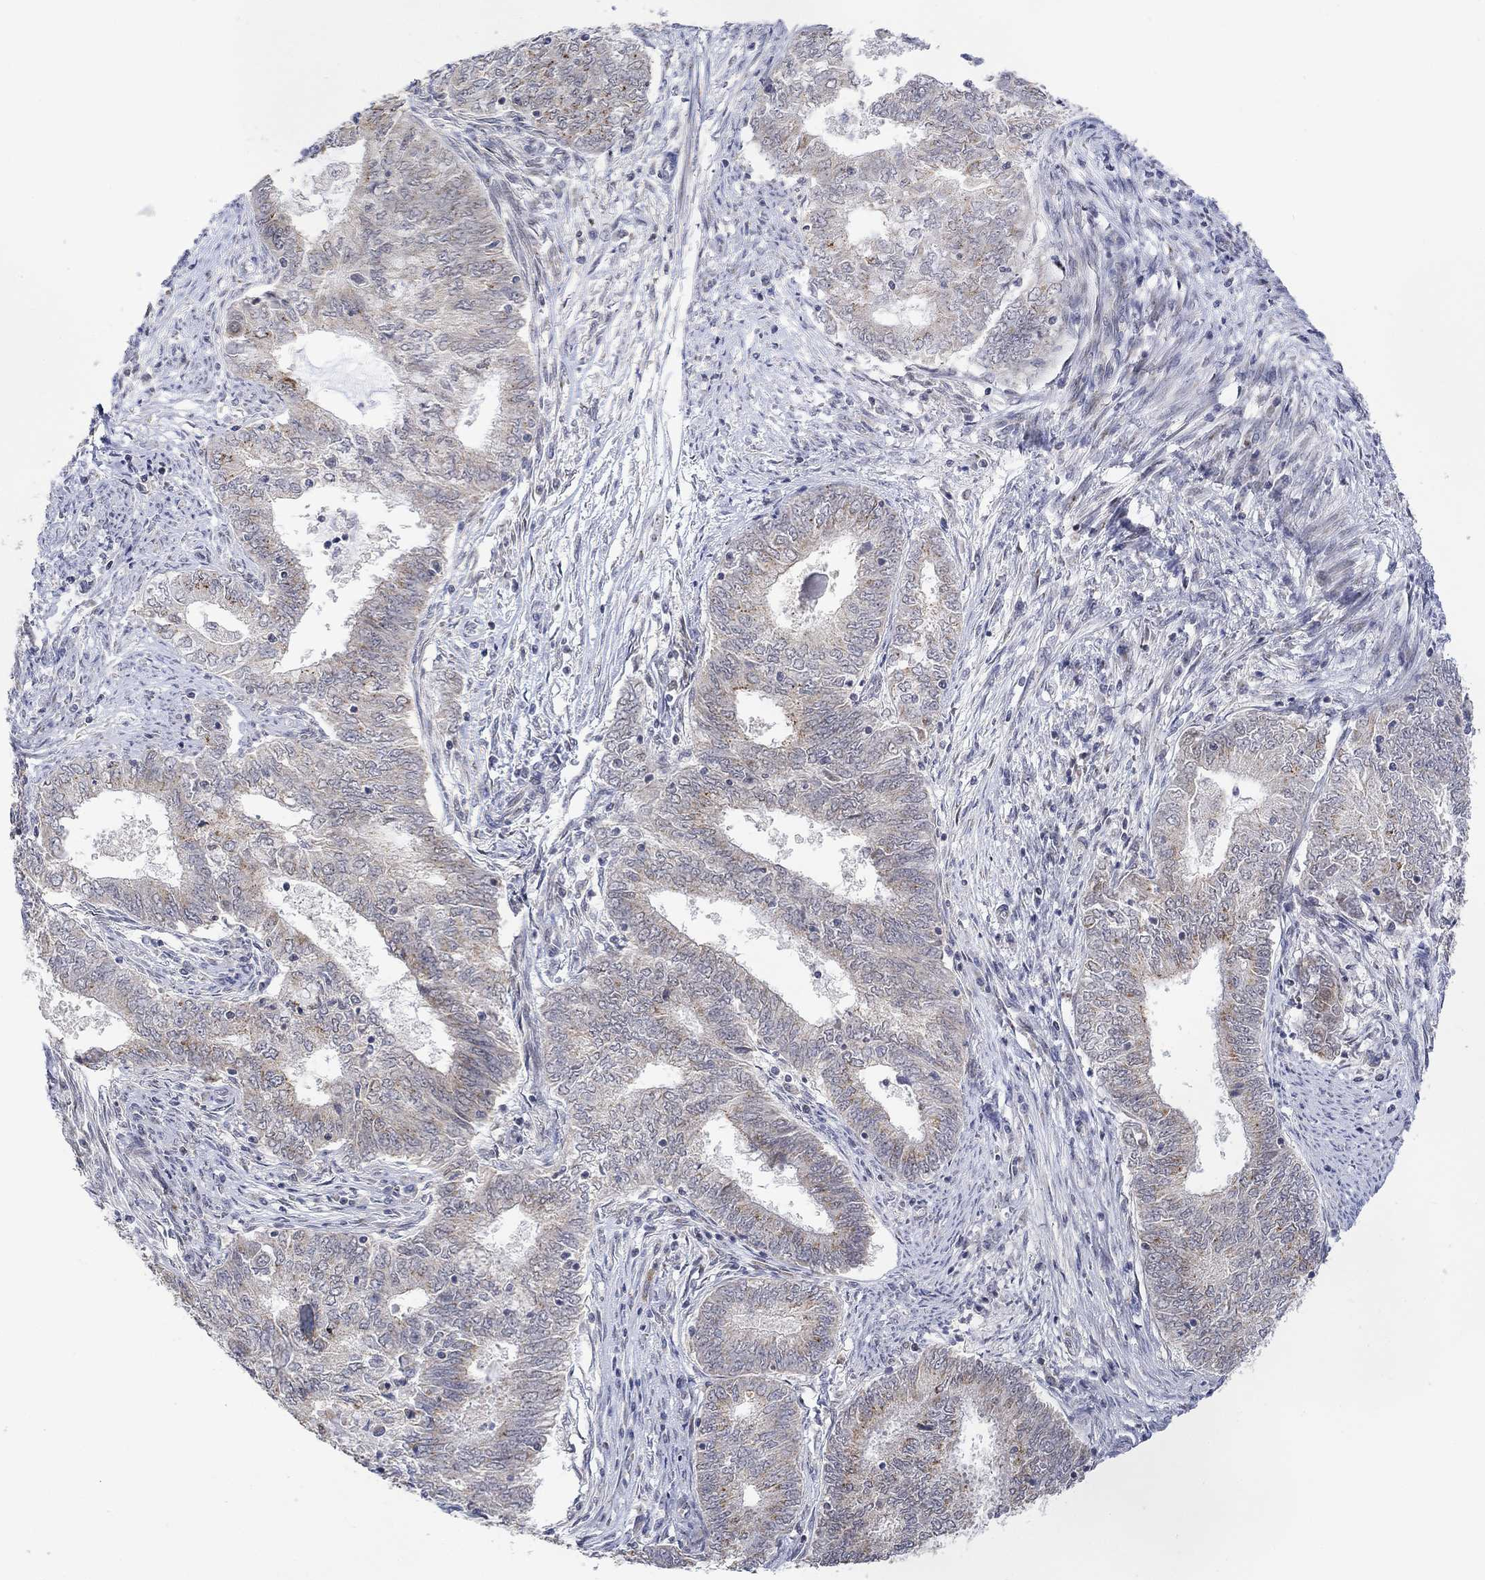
{"staining": {"intensity": "strong", "quantity": "<25%", "location": "cytoplasmic/membranous"}, "tissue": "endometrial cancer", "cell_type": "Tumor cells", "image_type": "cancer", "snomed": [{"axis": "morphology", "description": "Adenocarcinoma, NOS"}, {"axis": "topography", "description": "Endometrium"}], "caption": "Immunohistochemical staining of human endometrial cancer (adenocarcinoma) exhibits medium levels of strong cytoplasmic/membranous positivity in about <25% of tumor cells. The staining was performed using DAB (3,3'-diaminobenzidine), with brown indicating positive protein expression. Nuclei are stained blue with hematoxylin.", "gene": "SLC48A1", "patient": {"sex": "female", "age": 62}}